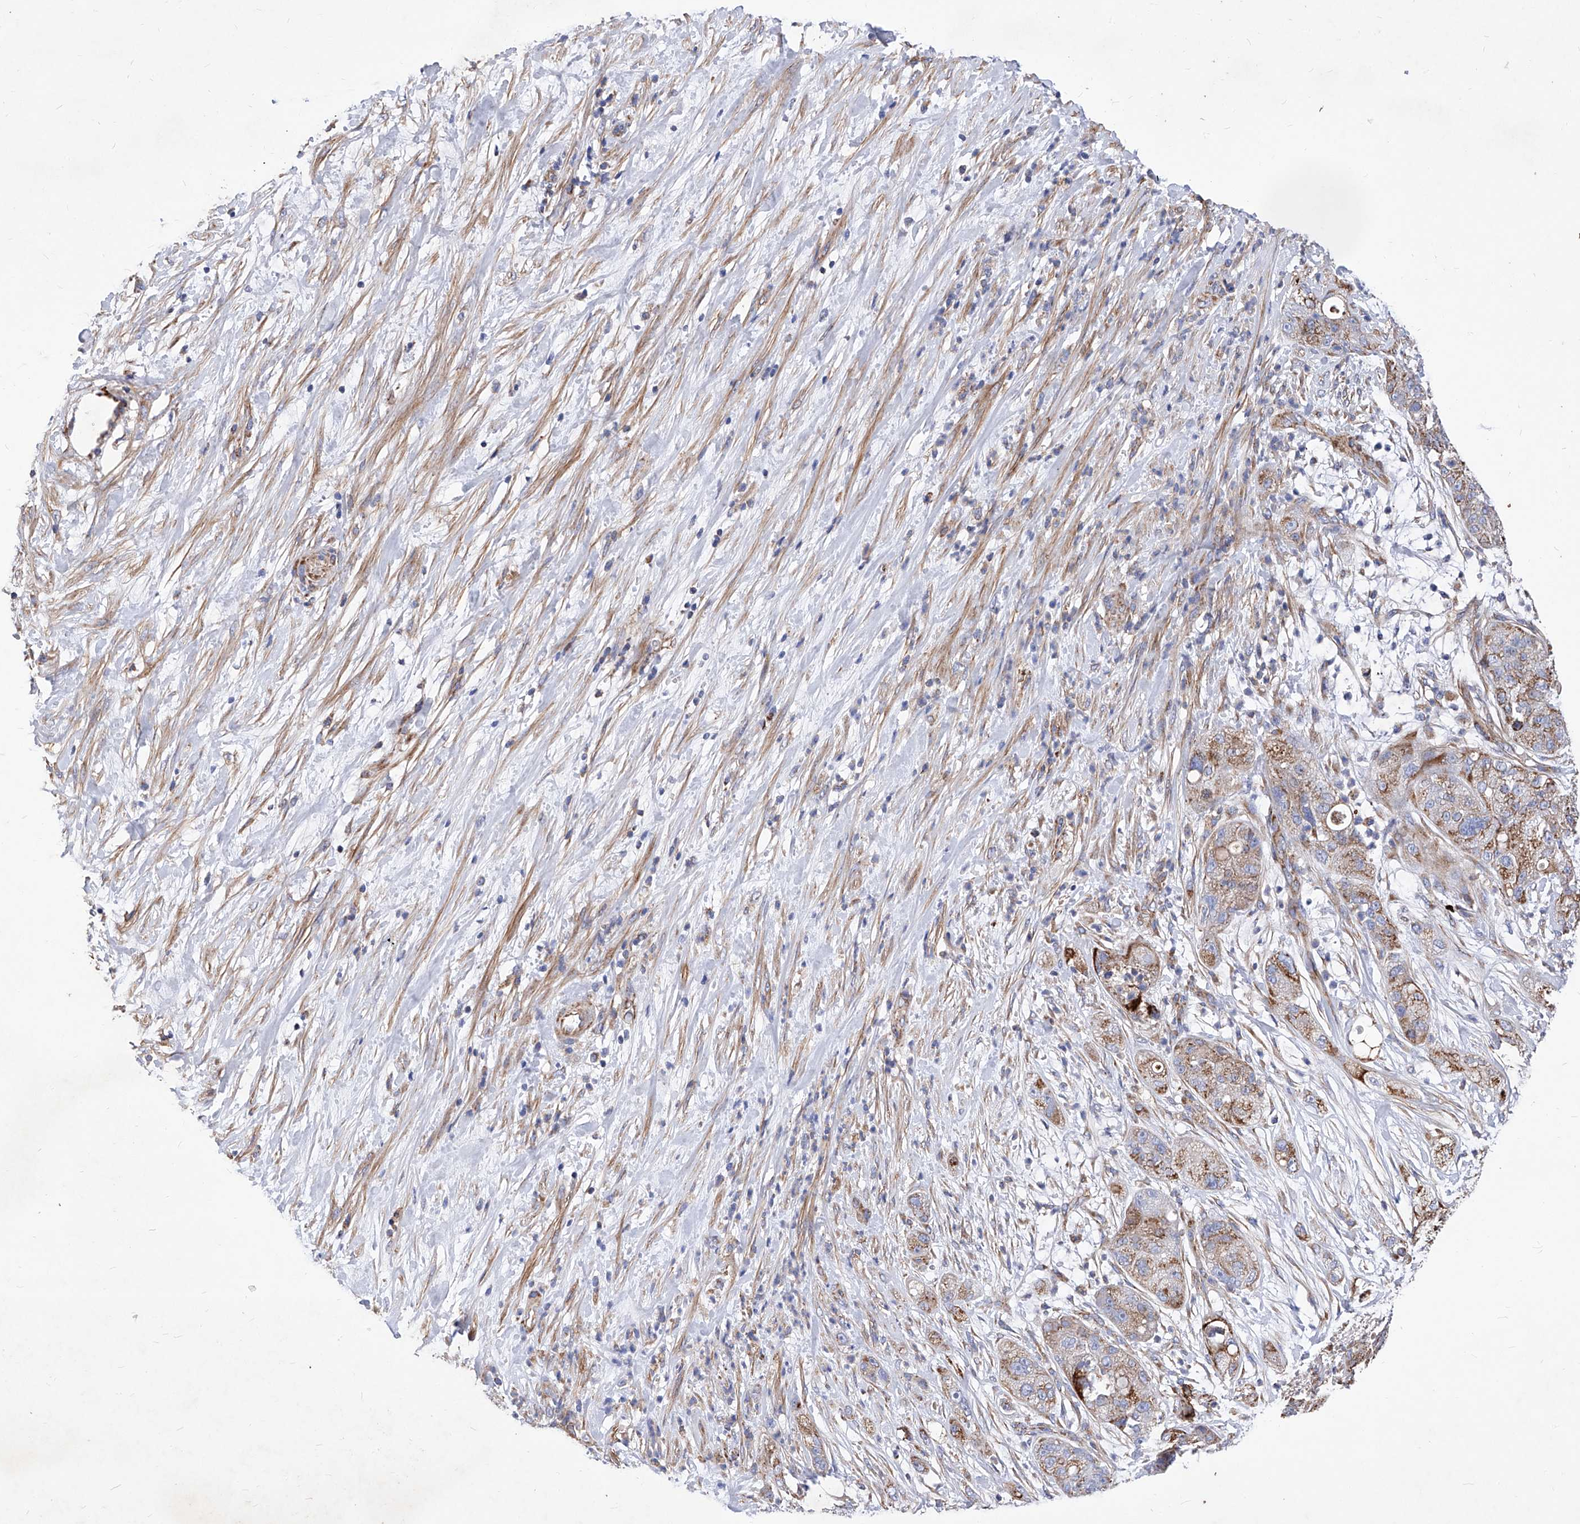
{"staining": {"intensity": "moderate", "quantity": ">75%", "location": "cytoplasmic/membranous"}, "tissue": "pancreatic cancer", "cell_type": "Tumor cells", "image_type": "cancer", "snomed": [{"axis": "morphology", "description": "Adenocarcinoma, NOS"}, {"axis": "topography", "description": "Pancreas"}], "caption": "Immunohistochemistry (IHC) staining of pancreatic cancer, which demonstrates medium levels of moderate cytoplasmic/membranous staining in about >75% of tumor cells indicating moderate cytoplasmic/membranous protein expression. The staining was performed using DAB (3,3'-diaminobenzidine) (brown) for protein detection and nuclei were counterstained in hematoxylin (blue).", "gene": "HRNR", "patient": {"sex": "female", "age": 78}}